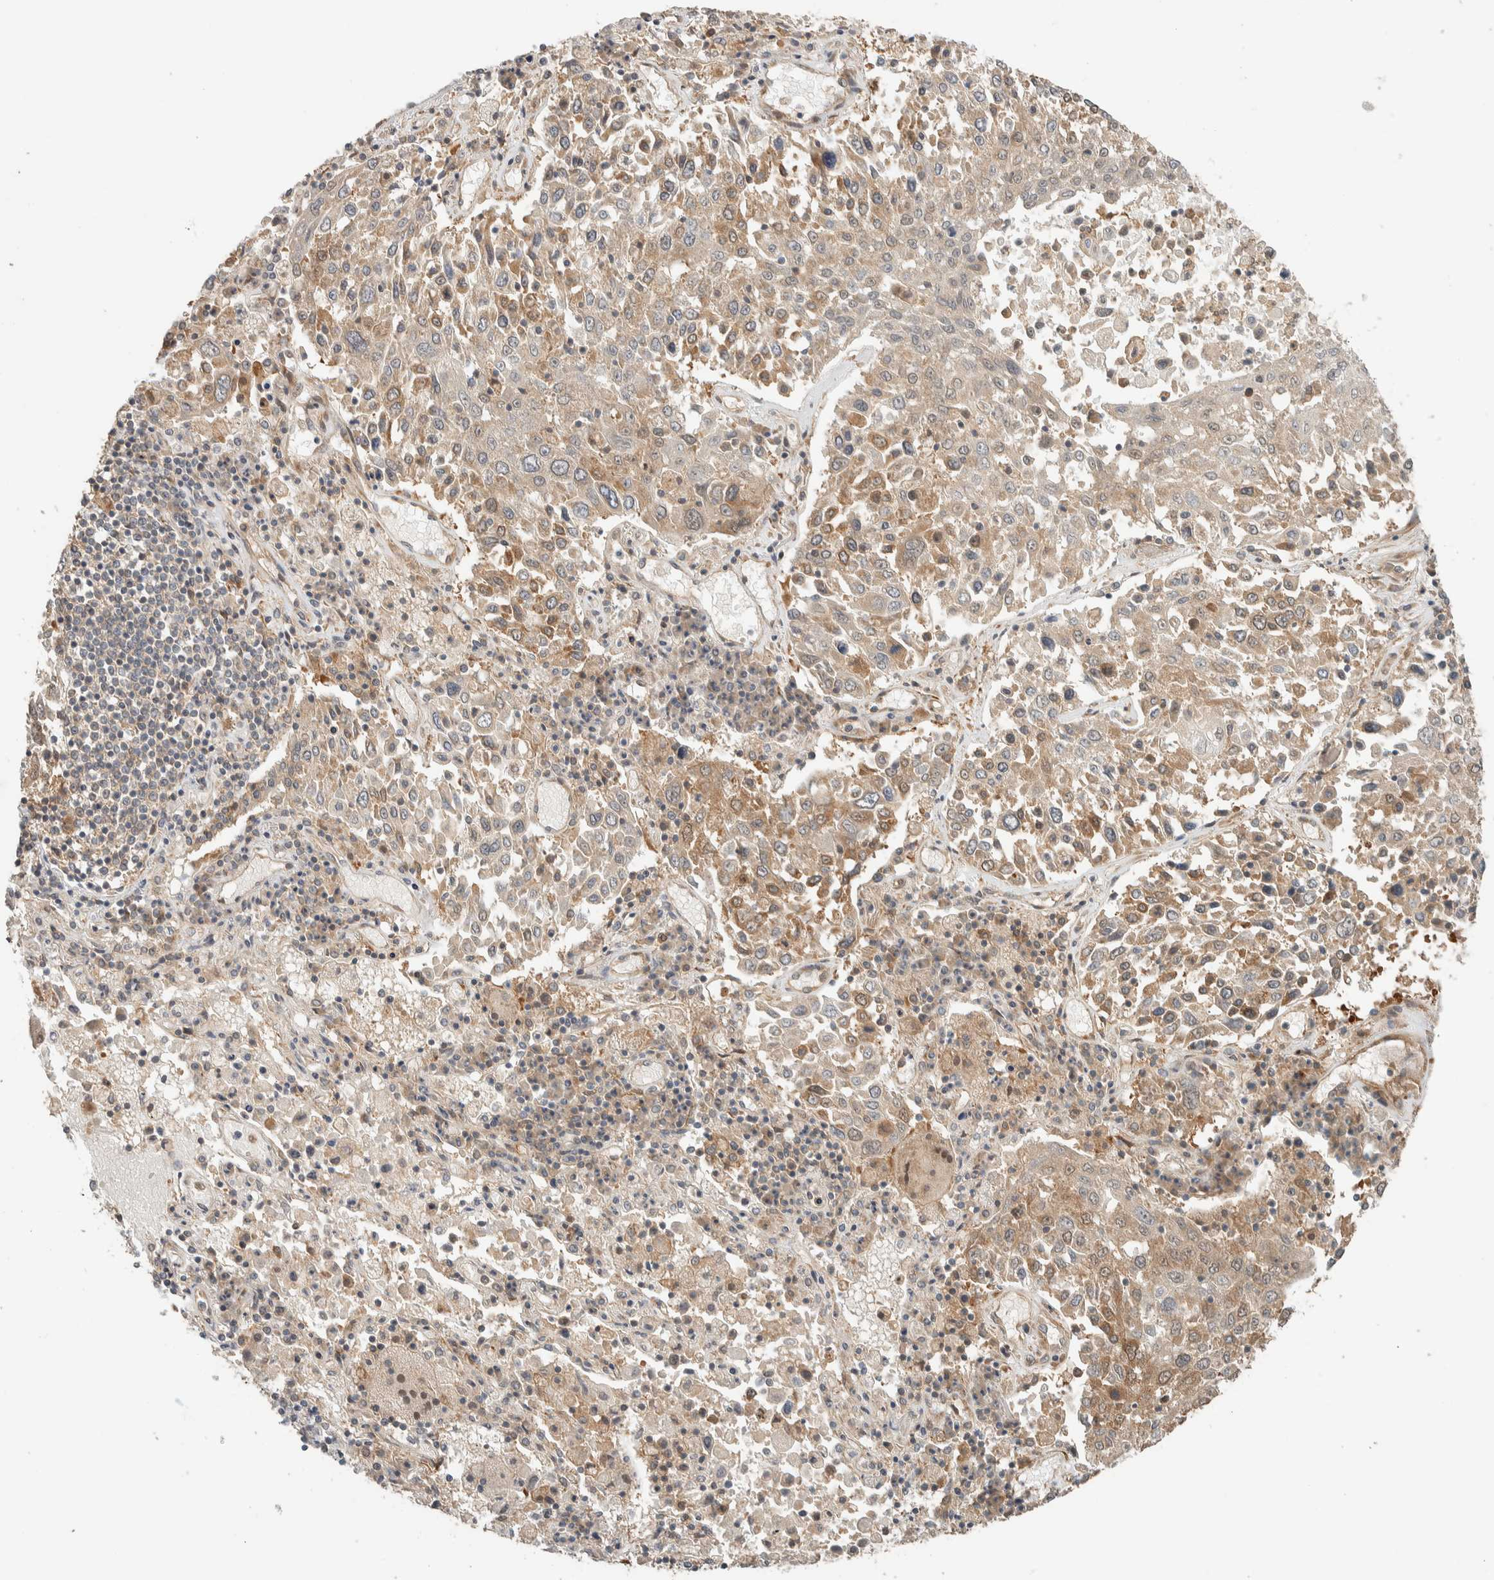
{"staining": {"intensity": "moderate", "quantity": "25%-75%", "location": "cytoplasmic/membranous"}, "tissue": "lung cancer", "cell_type": "Tumor cells", "image_type": "cancer", "snomed": [{"axis": "morphology", "description": "Squamous cell carcinoma, NOS"}, {"axis": "topography", "description": "Lung"}], "caption": "Brown immunohistochemical staining in human lung squamous cell carcinoma displays moderate cytoplasmic/membranous positivity in about 25%-75% of tumor cells.", "gene": "ADSS2", "patient": {"sex": "male", "age": 65}}